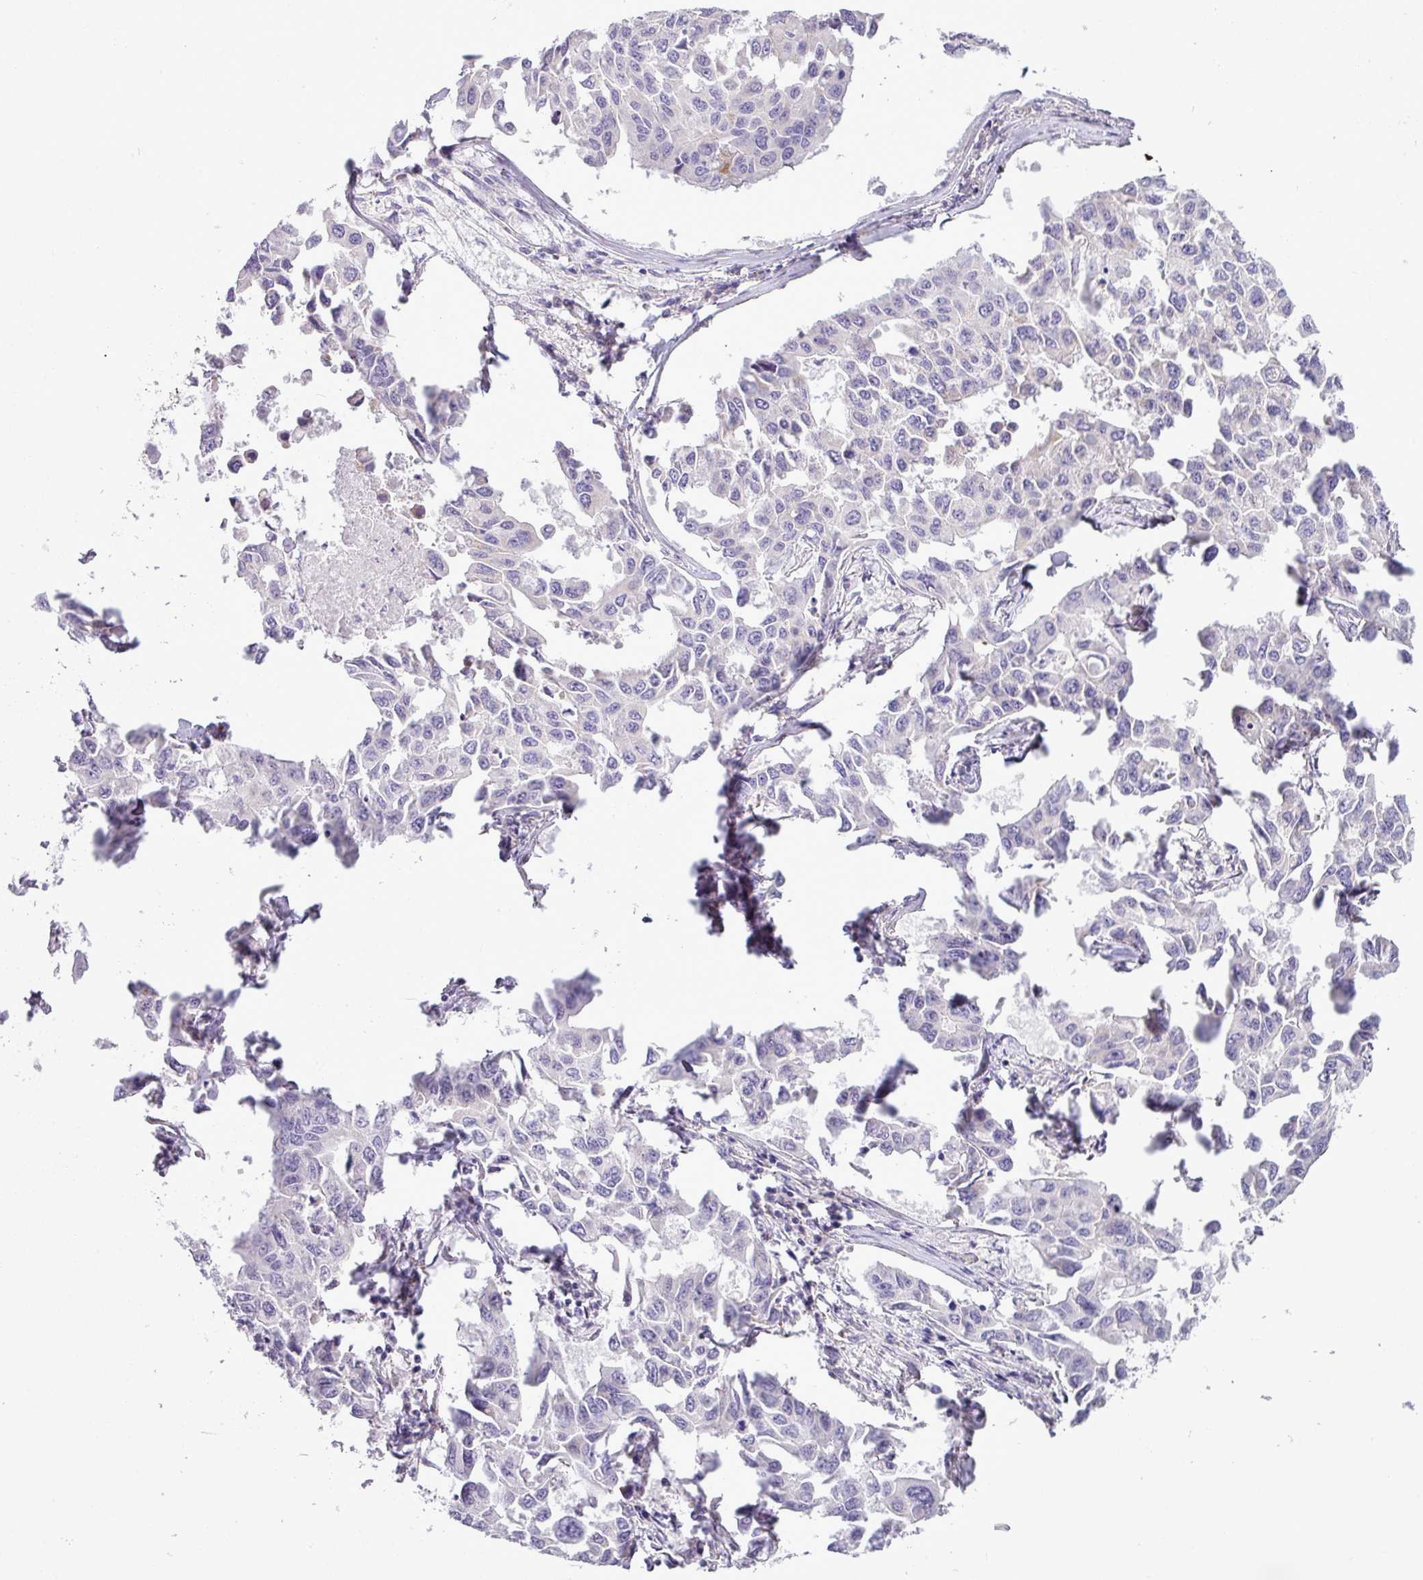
{"staining": {"intensity": "negative", "quantity": "none", "location": "none"}, "tissue": "lung cancer", "cell_type": "Tumor cells", "image_type": "cancer", "snomed": [{"axis": "morphology", "description": "Adenocarcinoma, NOS"}, {"axis": "topography", "description": "Lung"}], "caption": "Histopathology image shows no significant protein positivity in tumor cells of lung adenocarcinoma.", "gene": "ZNF81", "patient": {"sex": "male", "age": 64}}